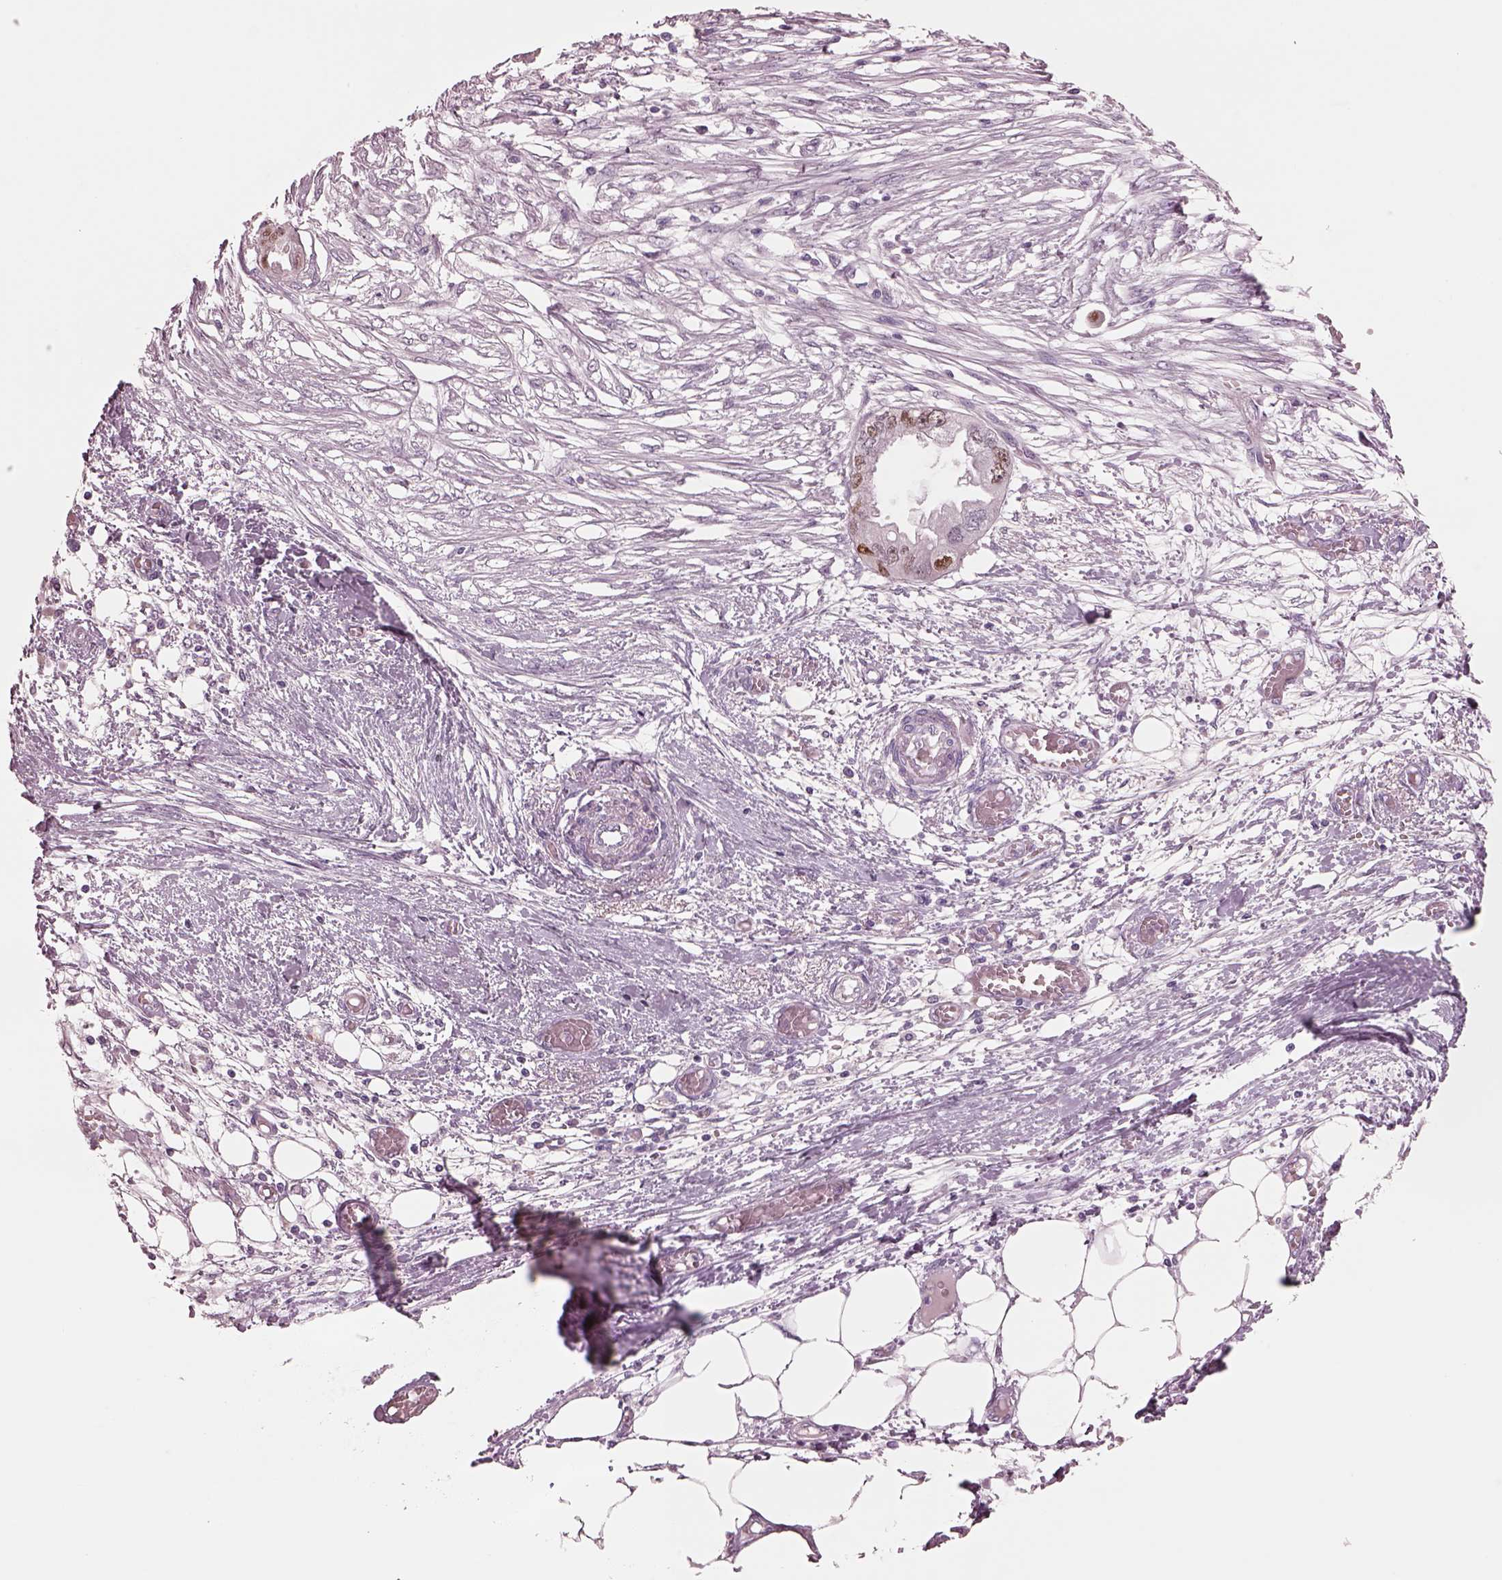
{"staining": {"intensity": "moderate", "quantity": ">75%", "location": "nuclear"}, "tissue": "endometrial cancer", "cell_type": "Tumor cells", "image_type": "cancer", "snomed": [{"axis": "morphology", "description": "Adenocarcinoma, NOS"}, {"axis": "morphology", "description": "Adenocarcinoma, metastatic, NOS"}, {"axis": "topography", "description": "Adipose tissue"}, {"axis": "topography", "description": "Endometrium"}], "caption": "Tumor cells demonstrate moderate nuclear staining in about >75% of cells in endometrial metastatic adenocarcinoma.", "gene": "SOX9", "patient": {"sex": "female", "age": 67}}